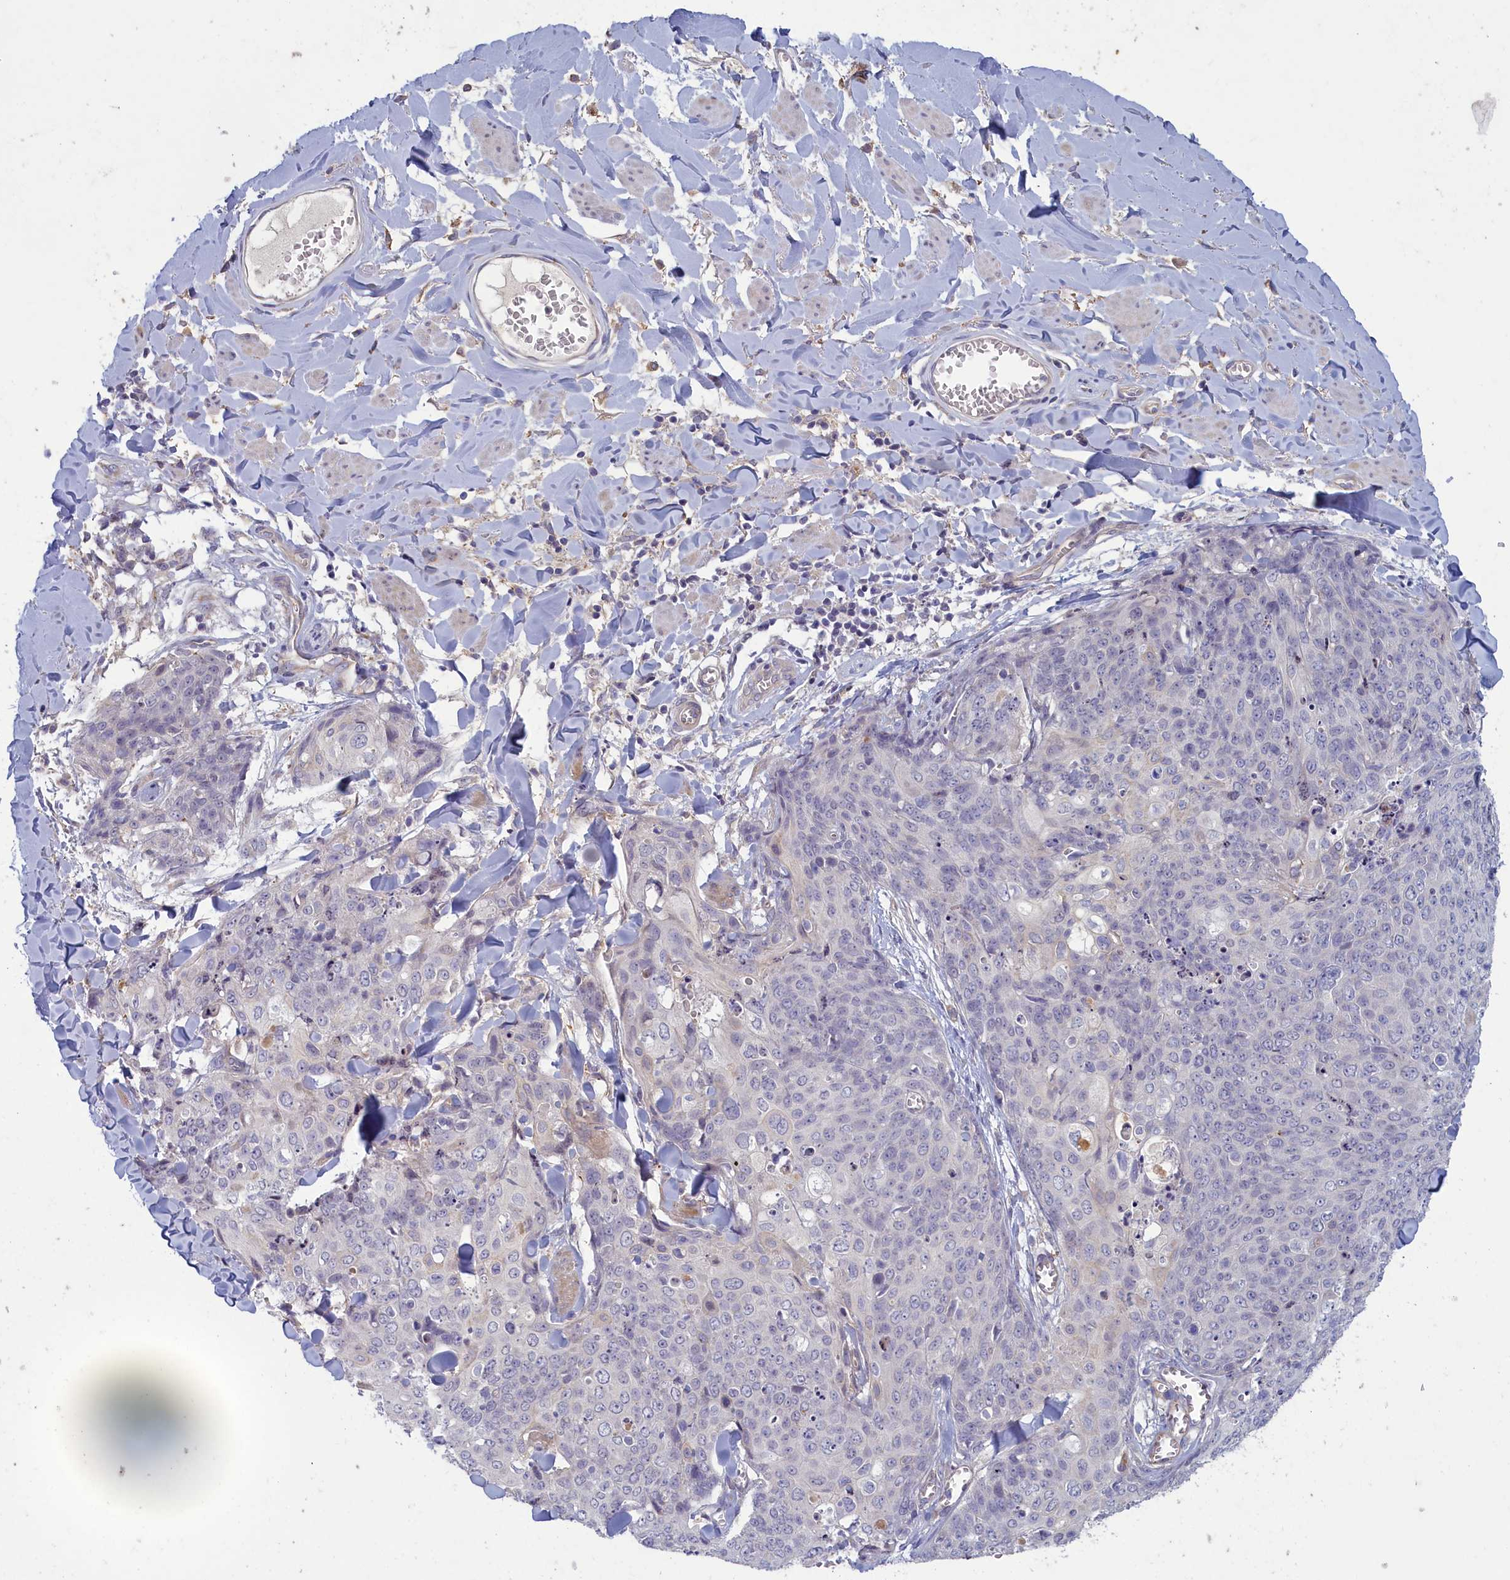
{"staining": {"intensity": "negative", "quantity": "none", "location": "none"}, "tissue": "skin cancer", "cell_type": "Tumor cells", "image_type": "cancer", "snomed": [{"axis": "morphology", "description": "Squamous cell carcinoma, NOS"}, {"axis": "topography", "description": "Skin"}, {"axis": "topography", "description": "Vulva"}], "caption": "This histopathology image is of squamous cell carcinoma (skin) stained with immunohistochemistry to label a protein in brown with the nuclei are counter-stained blue. There is no positivity in tumor cells.", "gene": "PLEKHG6", "patient": {"sex": "female", "age": 85}}